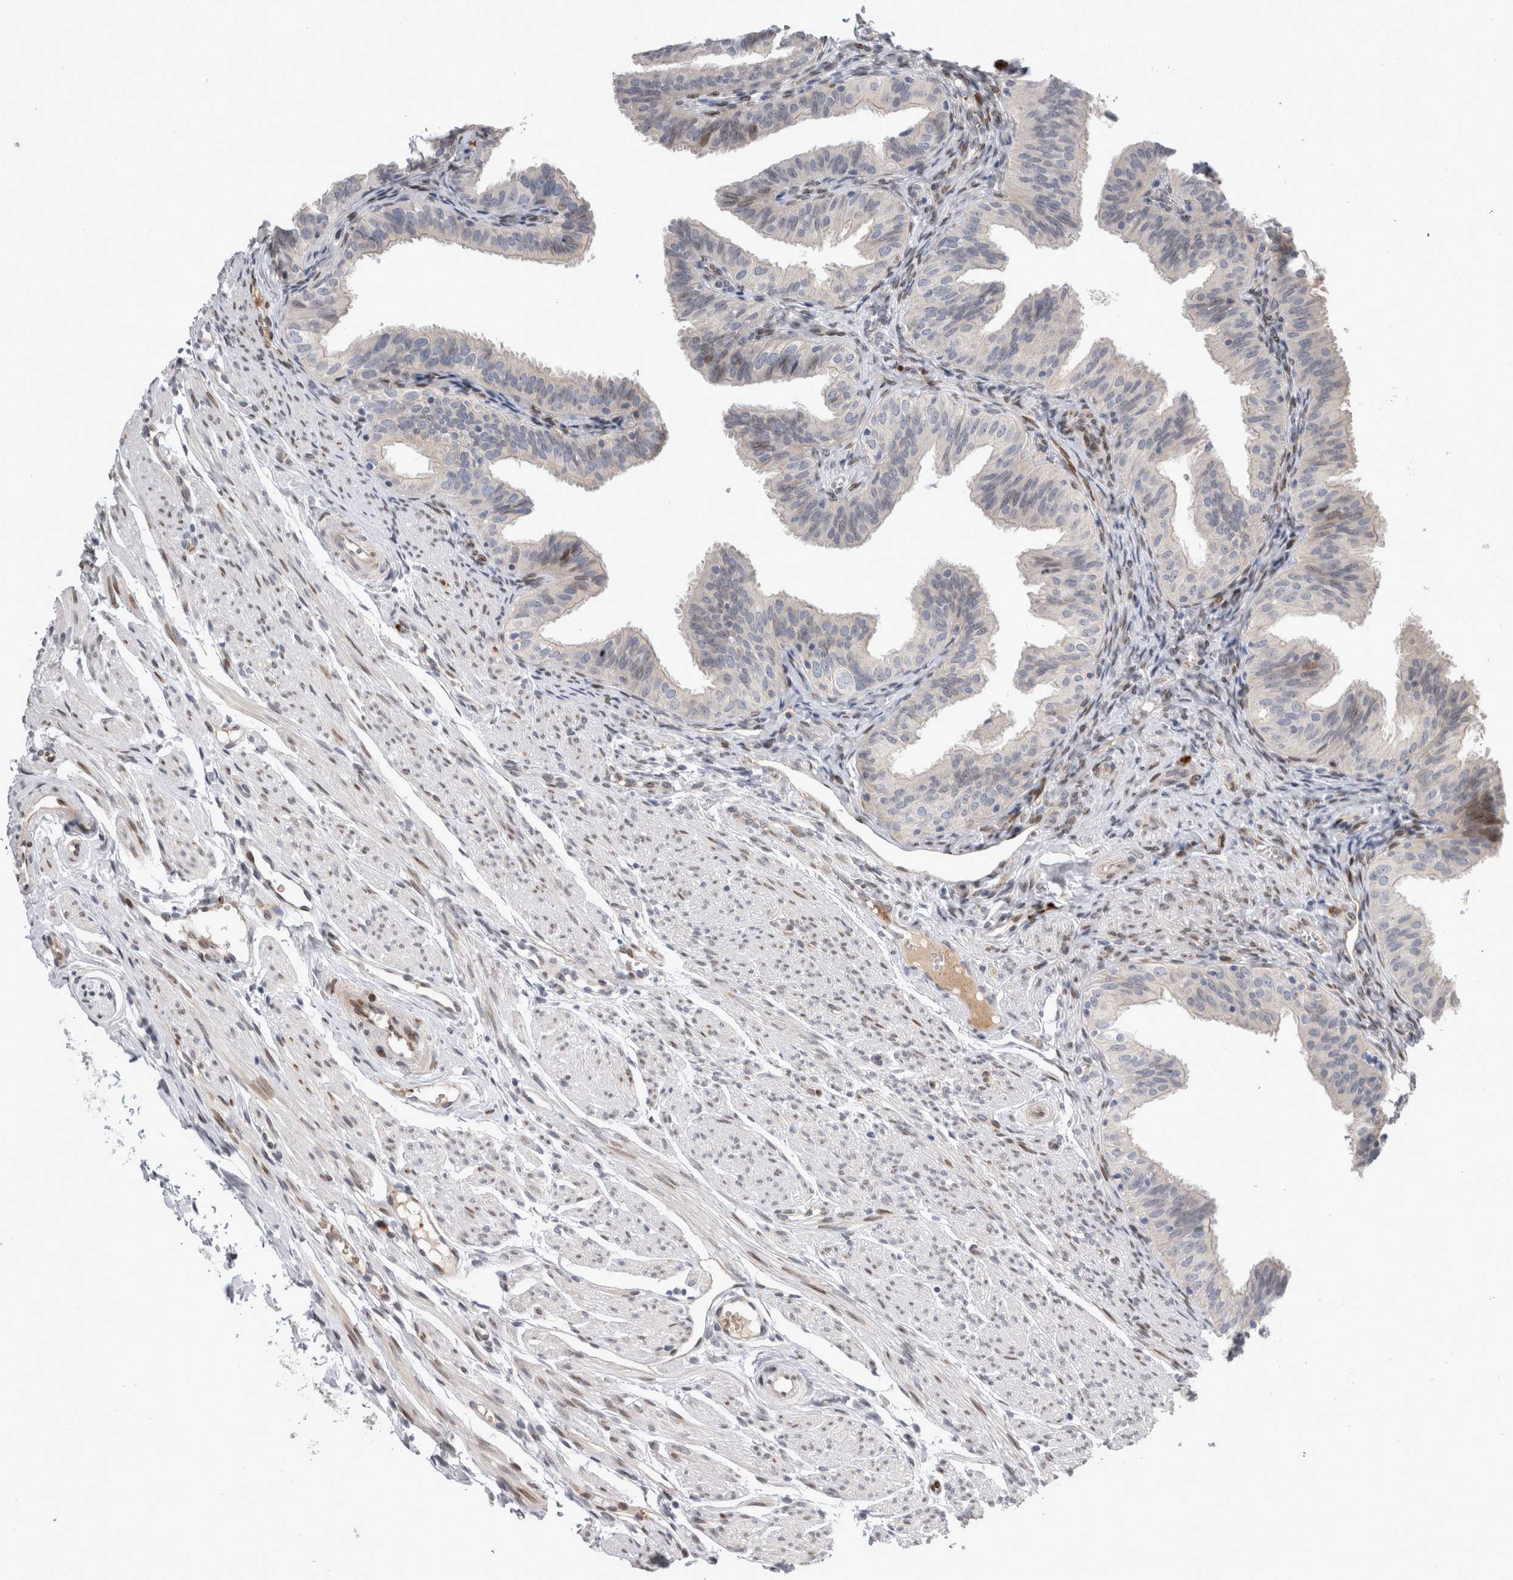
{"staining": {"intensity": "negative", "quantity": "none", "location": "none"}, "tissue": "fallopian tube", "cell_type": "Glandular cells", "image_type": "normal", "snomed": [{"axis": "morphology", "description": "Normal tissue, NOS"}, {"axis": "topography", "description": "Fallopian tube"}], "caption": "This histopathology image is of unremarkable fallopian tube stained with immunohistochemistry to label a protein in brown with the nuclei are counter-stained blue. There is no positivity in glandular cells.", "gene": "DMTN", "patient": {"sex": "female", "age": 35}}